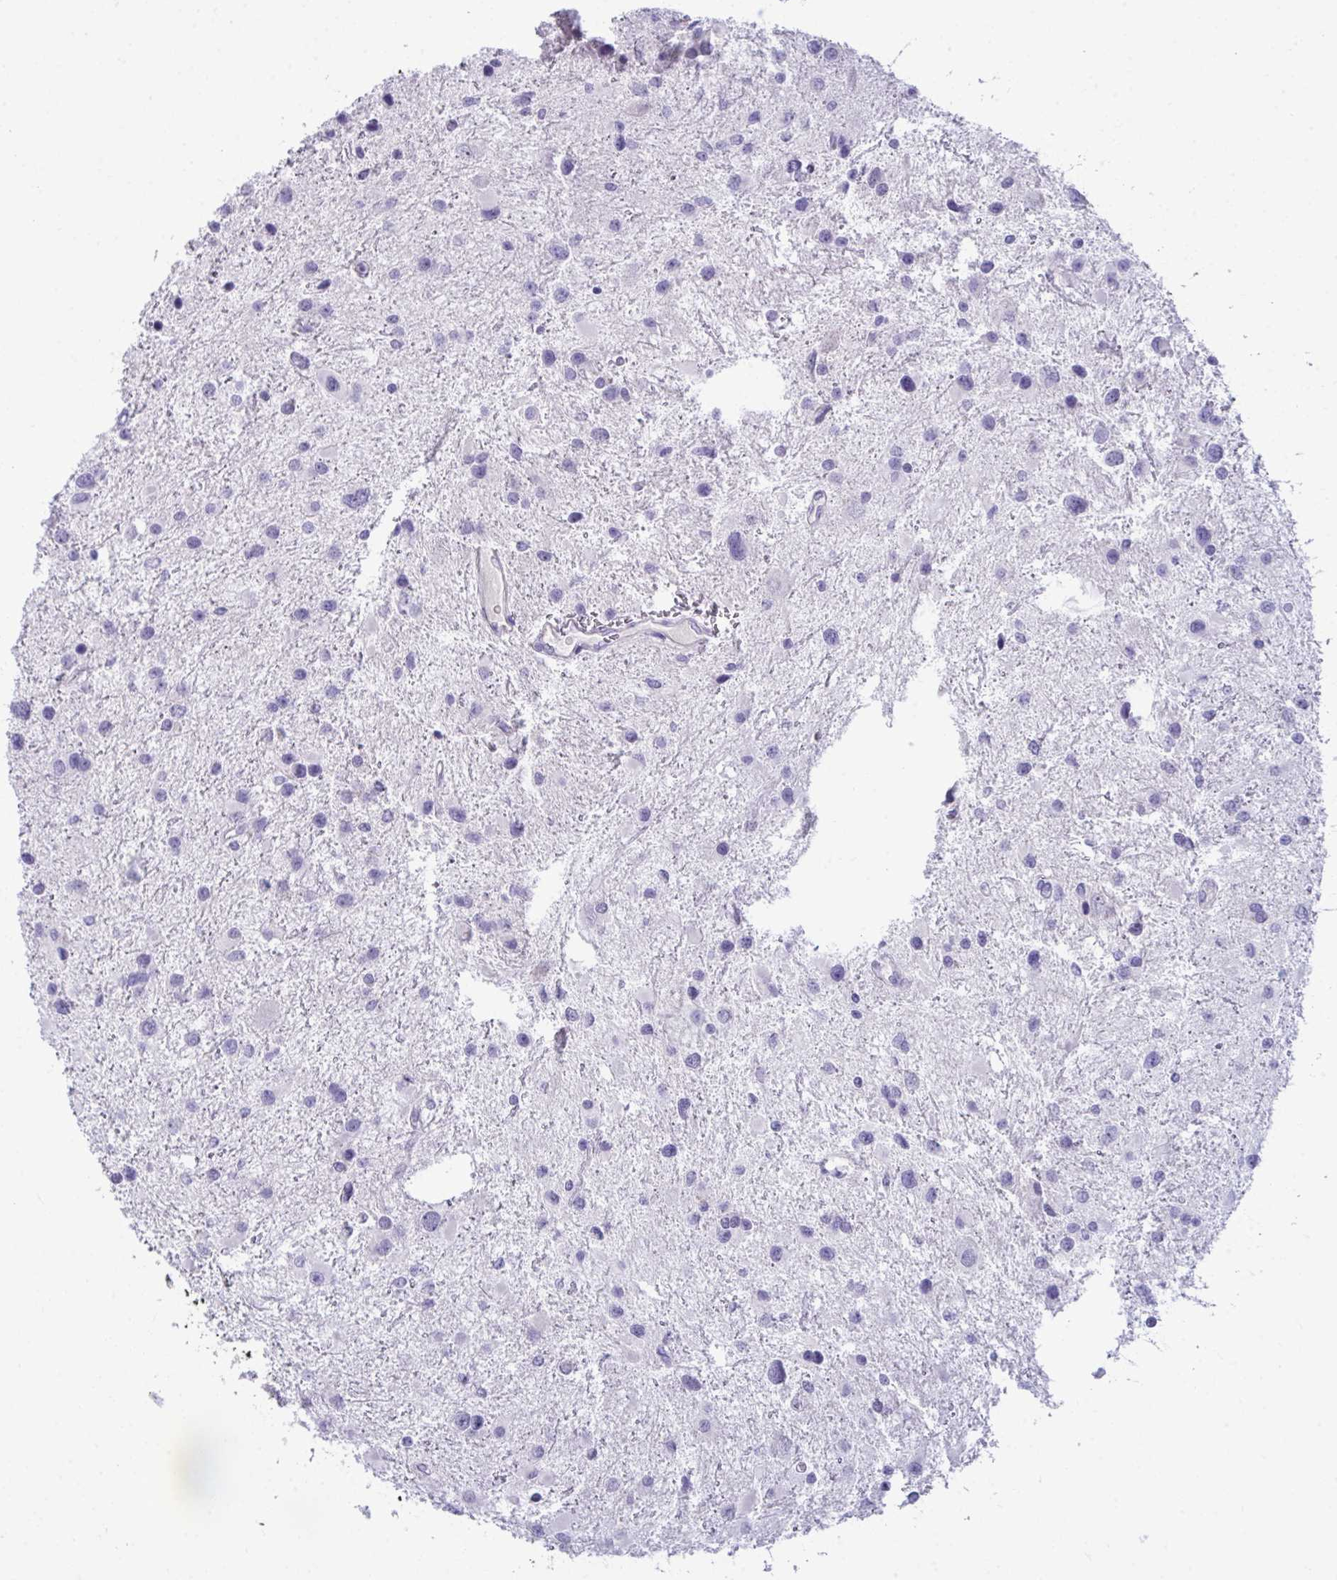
{"staining": {"intensity": "negative", "quantity": "none", "location": "none"}, "tissue": "glioma", "cell_type": "Tumor cells", "image_type": "cancer", "snomed": [{"axis": "morphology", "description": "Glioma, malignant, Low grade"}, {"axis": "topography", "description": "Brain"}], "caption": "High magnification brightfield microscopy of low-grade glioma (malignant) stained with DAB (3,3'-diaminobenzidine) (brown) and counterstained with hematoxylin (blue): tumor cells show no significant expression.", "gene": "PIGZ", "patient": {"sex": "female", "age": 32}}